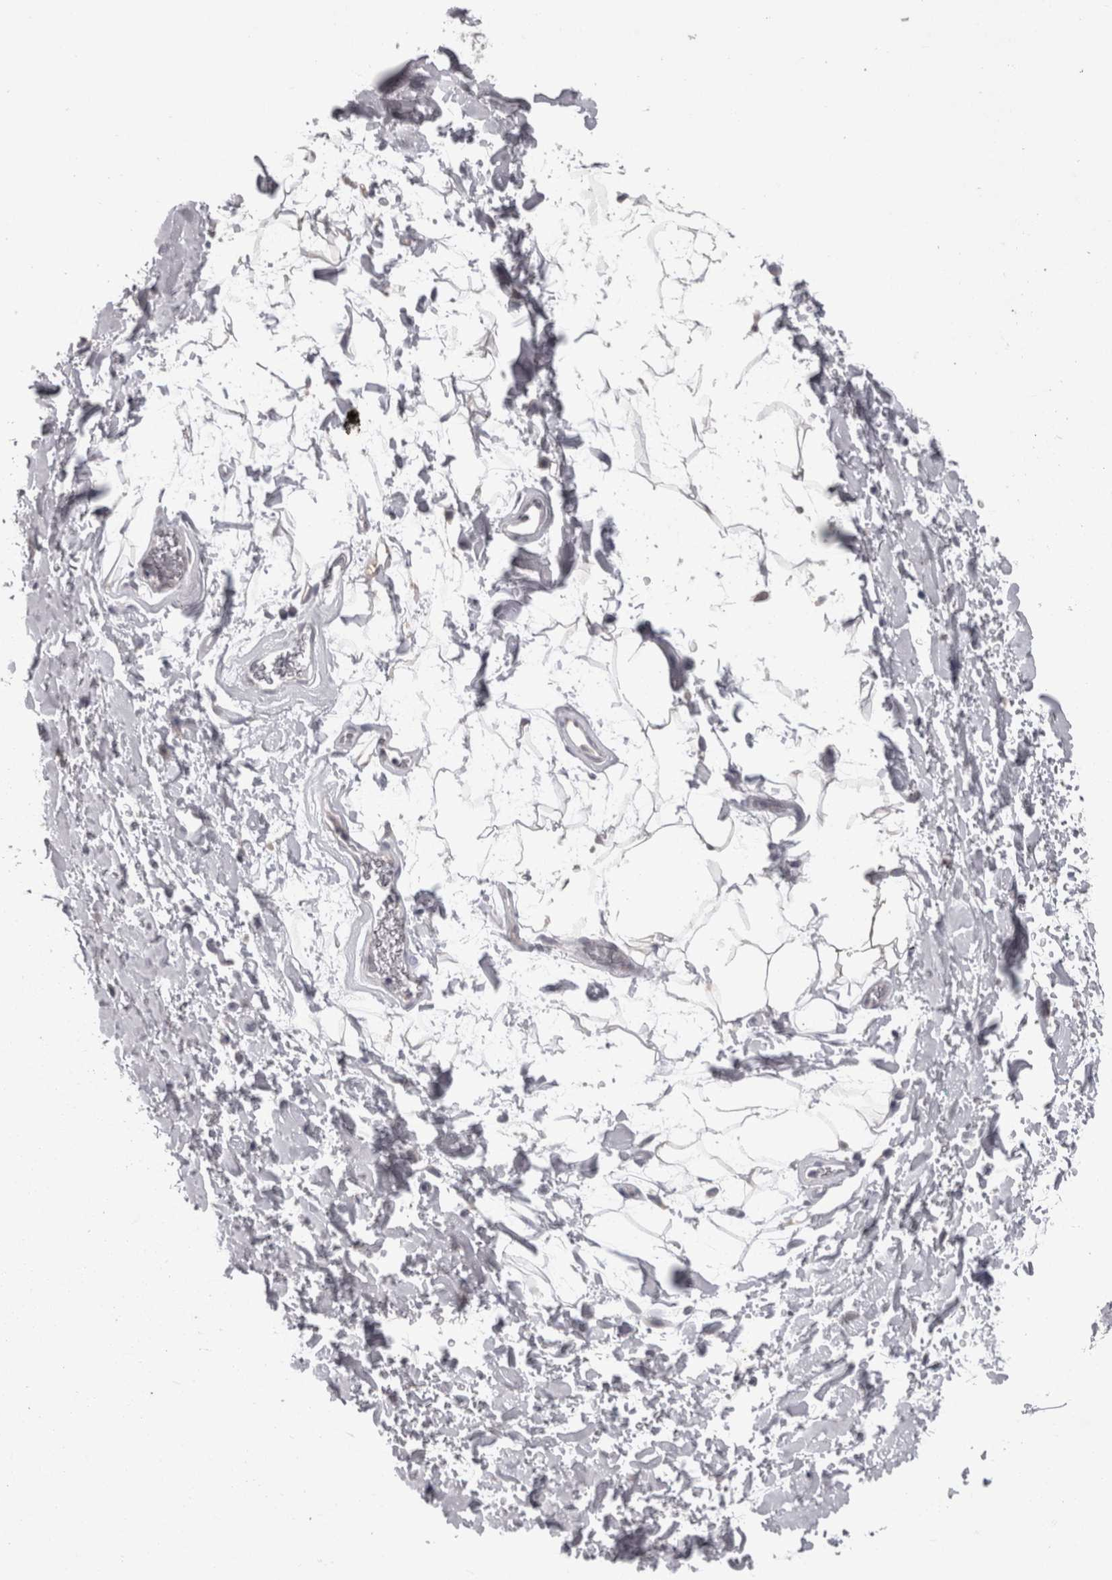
{"staining": {"intensity": "negative", "quantity": "none", "location": "none"}, "tissue": "adipose tissue", "cell_type": "Adipocytes", "image_type": "normal", "snomed": [{"axis": "morphology", "description": "Normal tissue, NOS"}, {"axis": "topography", "description": "Soft tissue"}], "caption": "The histopathology image demonstrates no staining of adipocytes in benign adipose tissue.", "gene": "LYZL6", "patient": {"sex": "male", "age": 72}}